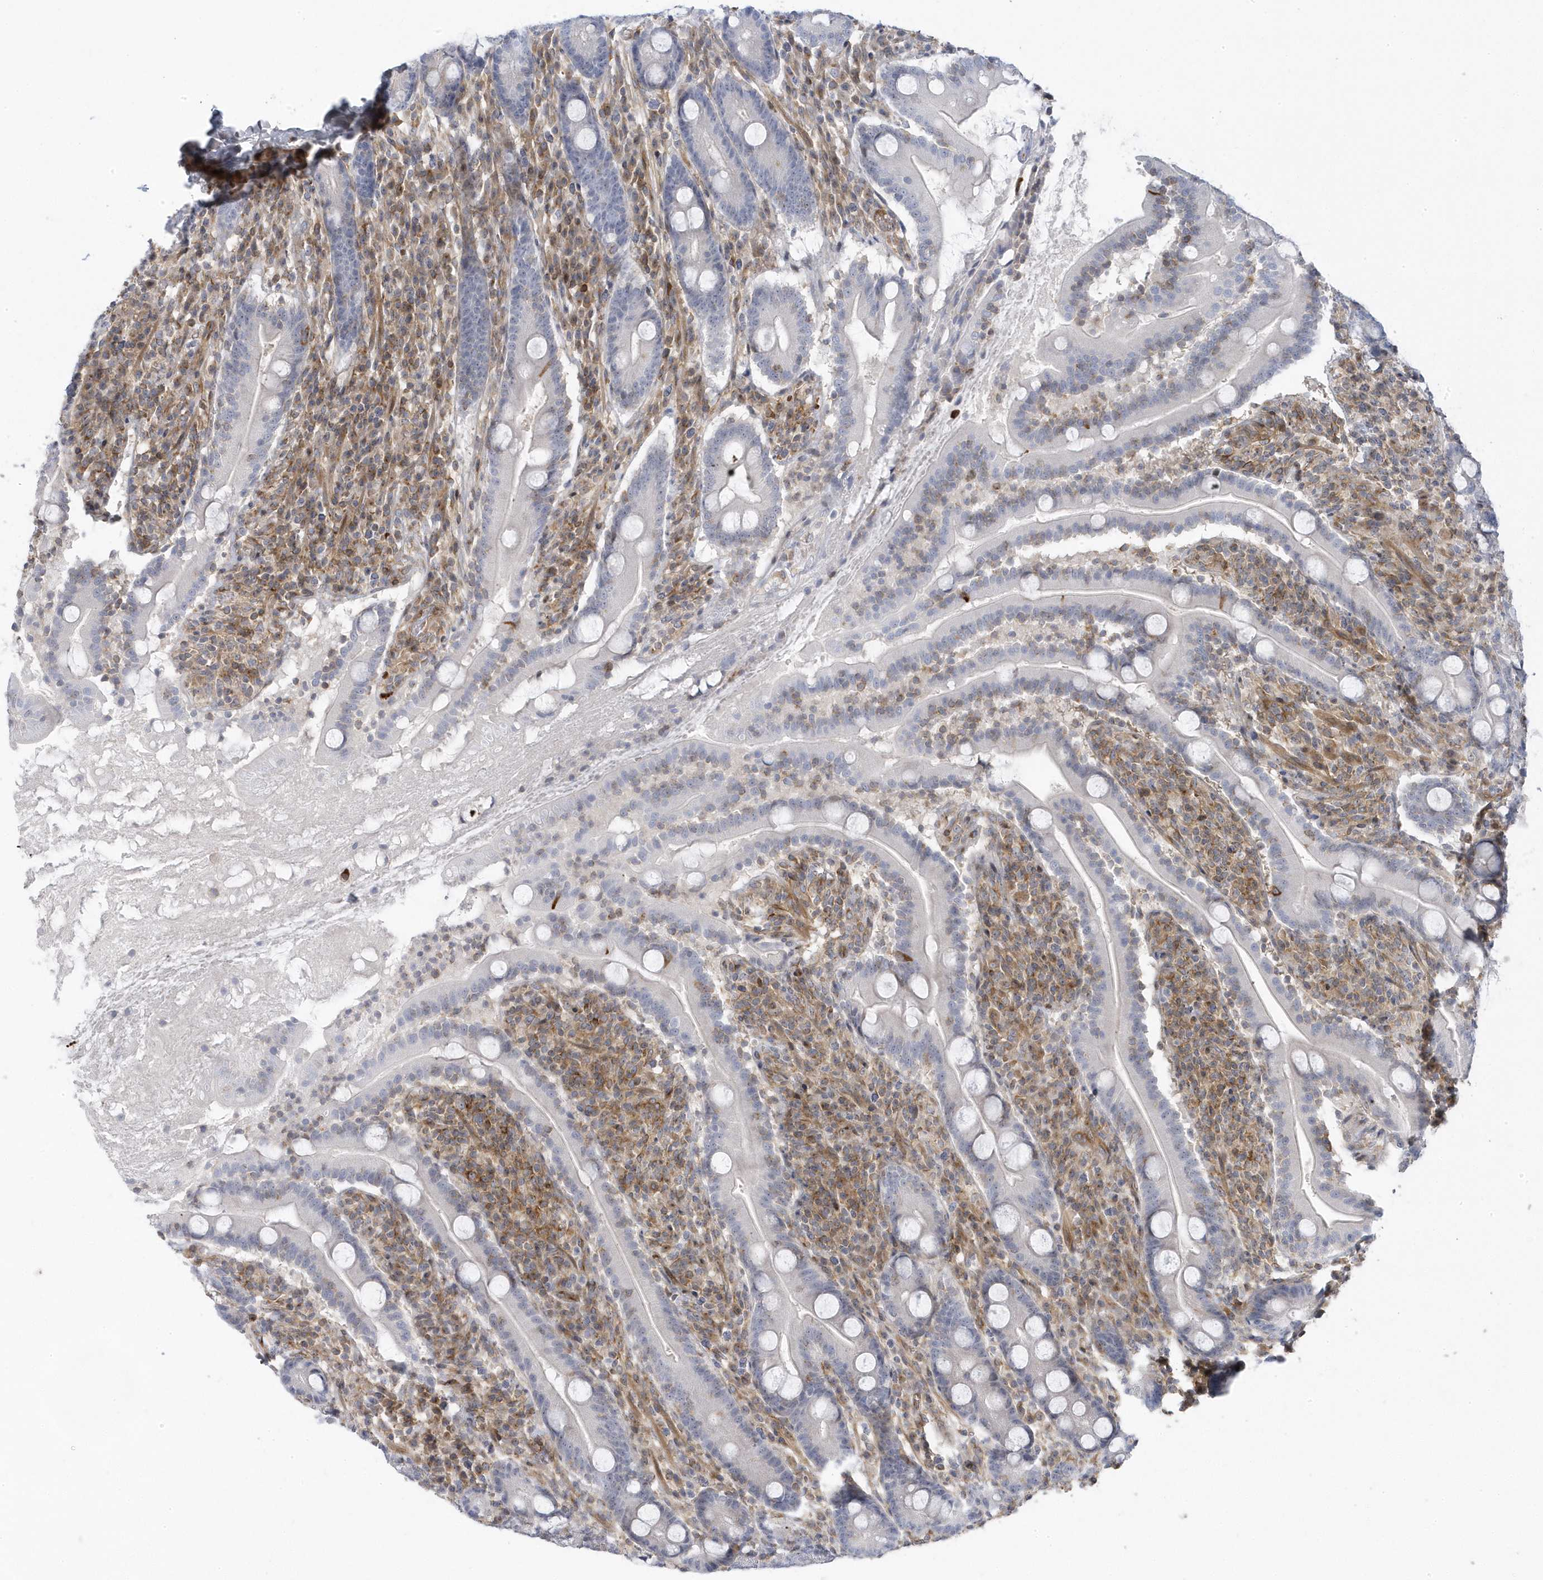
{"staining": {"intensity": "negative", "quantity": "none", "location": "none"}, "tissue": "duodenum", "cell_type": "Glandular cells", "image_type": "normal", "snomed": [{"axis": "morphology", "description": "Normal tissue, NOS"}, {"axis": "topography", "description": "Duodenum"}], "caption": "This is an immunohistochemistry histopathology image of unremarkable duodenum. There is no positivity in glandular cells.", "gene": "MAP7D3", "patient": {"sex": "male", "age": 35}}